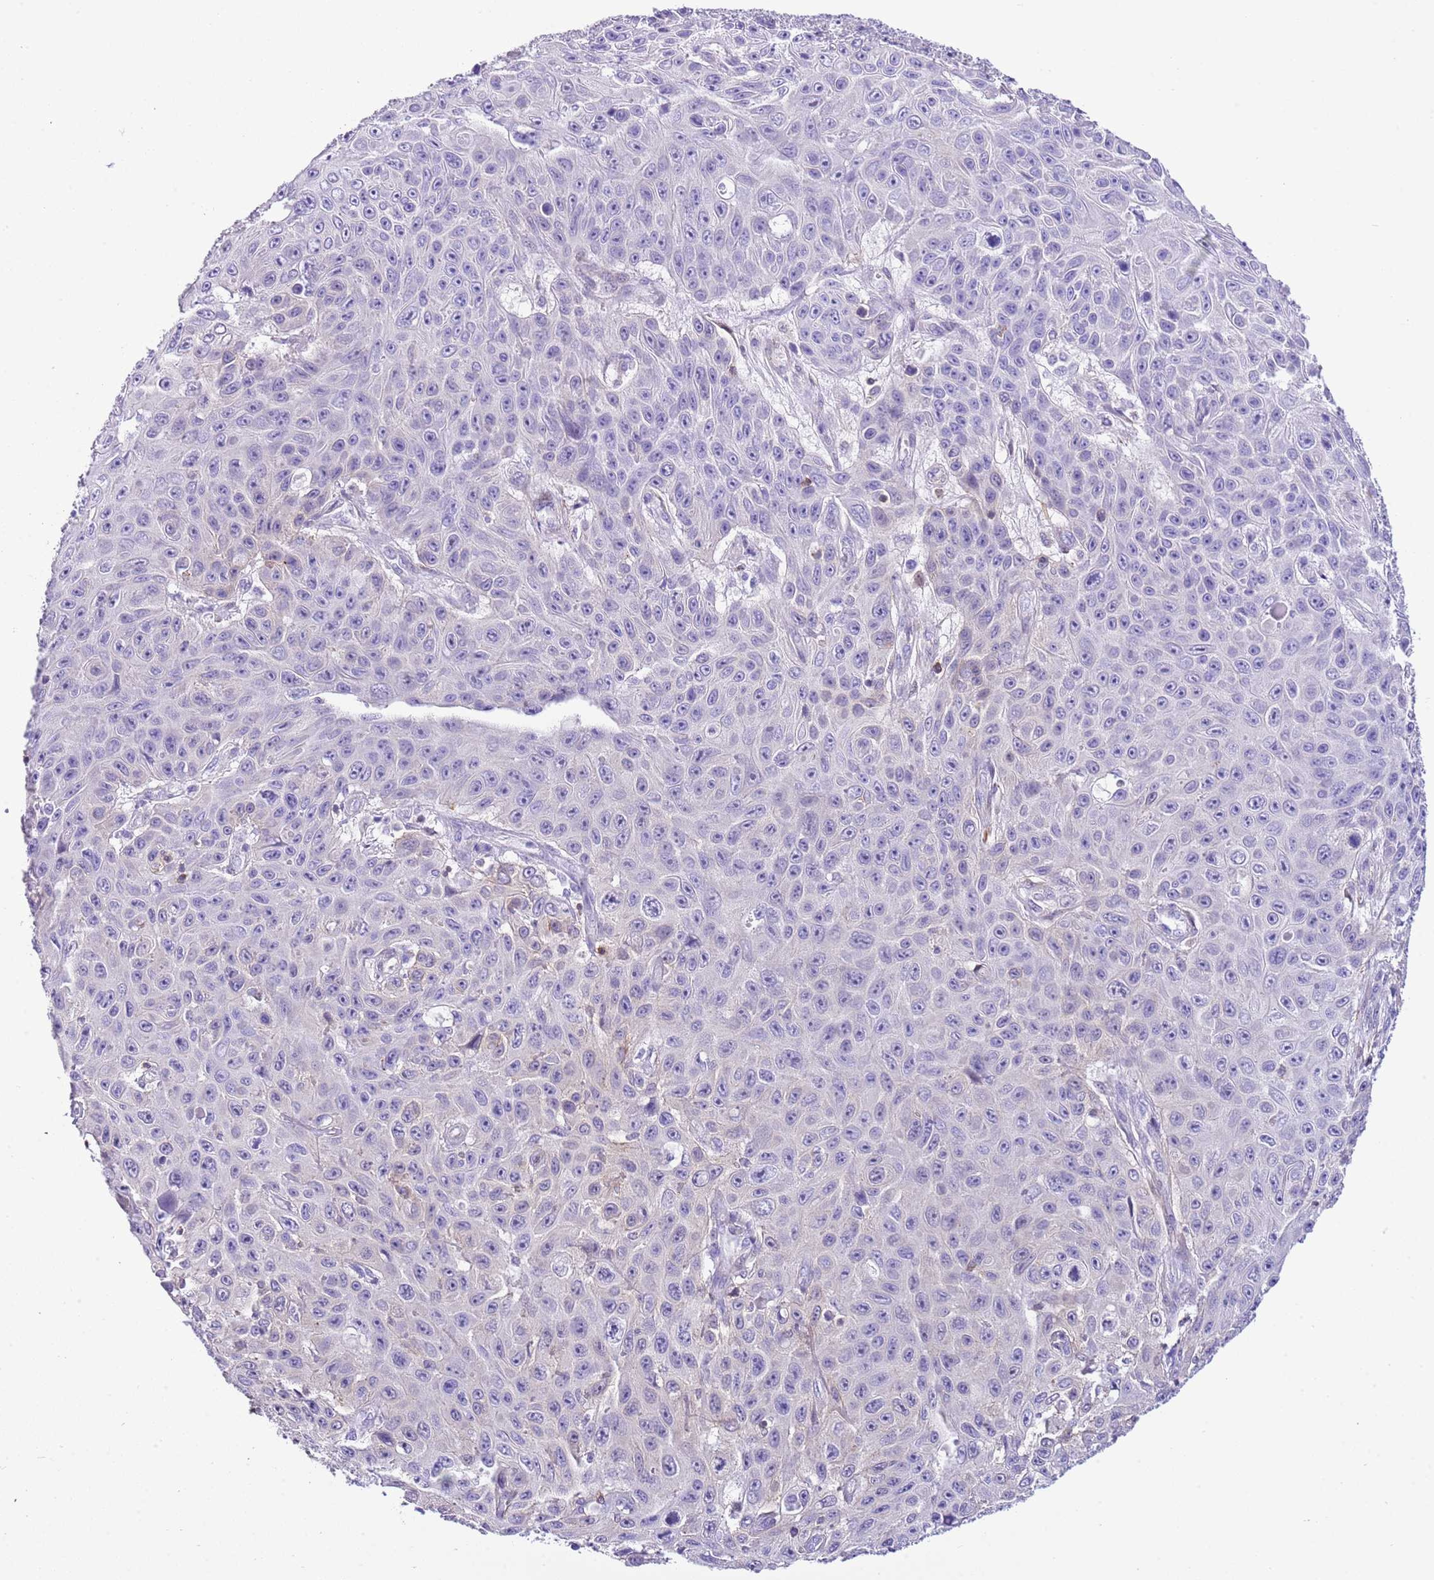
{"staining": {"intensity": "negative", "quantity": "none", "location": "none"}, "tissue": "skin cancer", "cell_type": "Tumor cells", "image_type": "cancer", "snomed": [{"axis": "morphology", "description": "Squamous cell carcinoma, NOS"}, {"axis": "topography", "description": "Skin"}], "caption": "Immunohistochemistry of human squamous cell carcinoma (skin) displays no positivity in tumor cells. Nuclei are stained in blue.", "gene": "CNN2", "patient": {"sex": "male", "age": 82}}